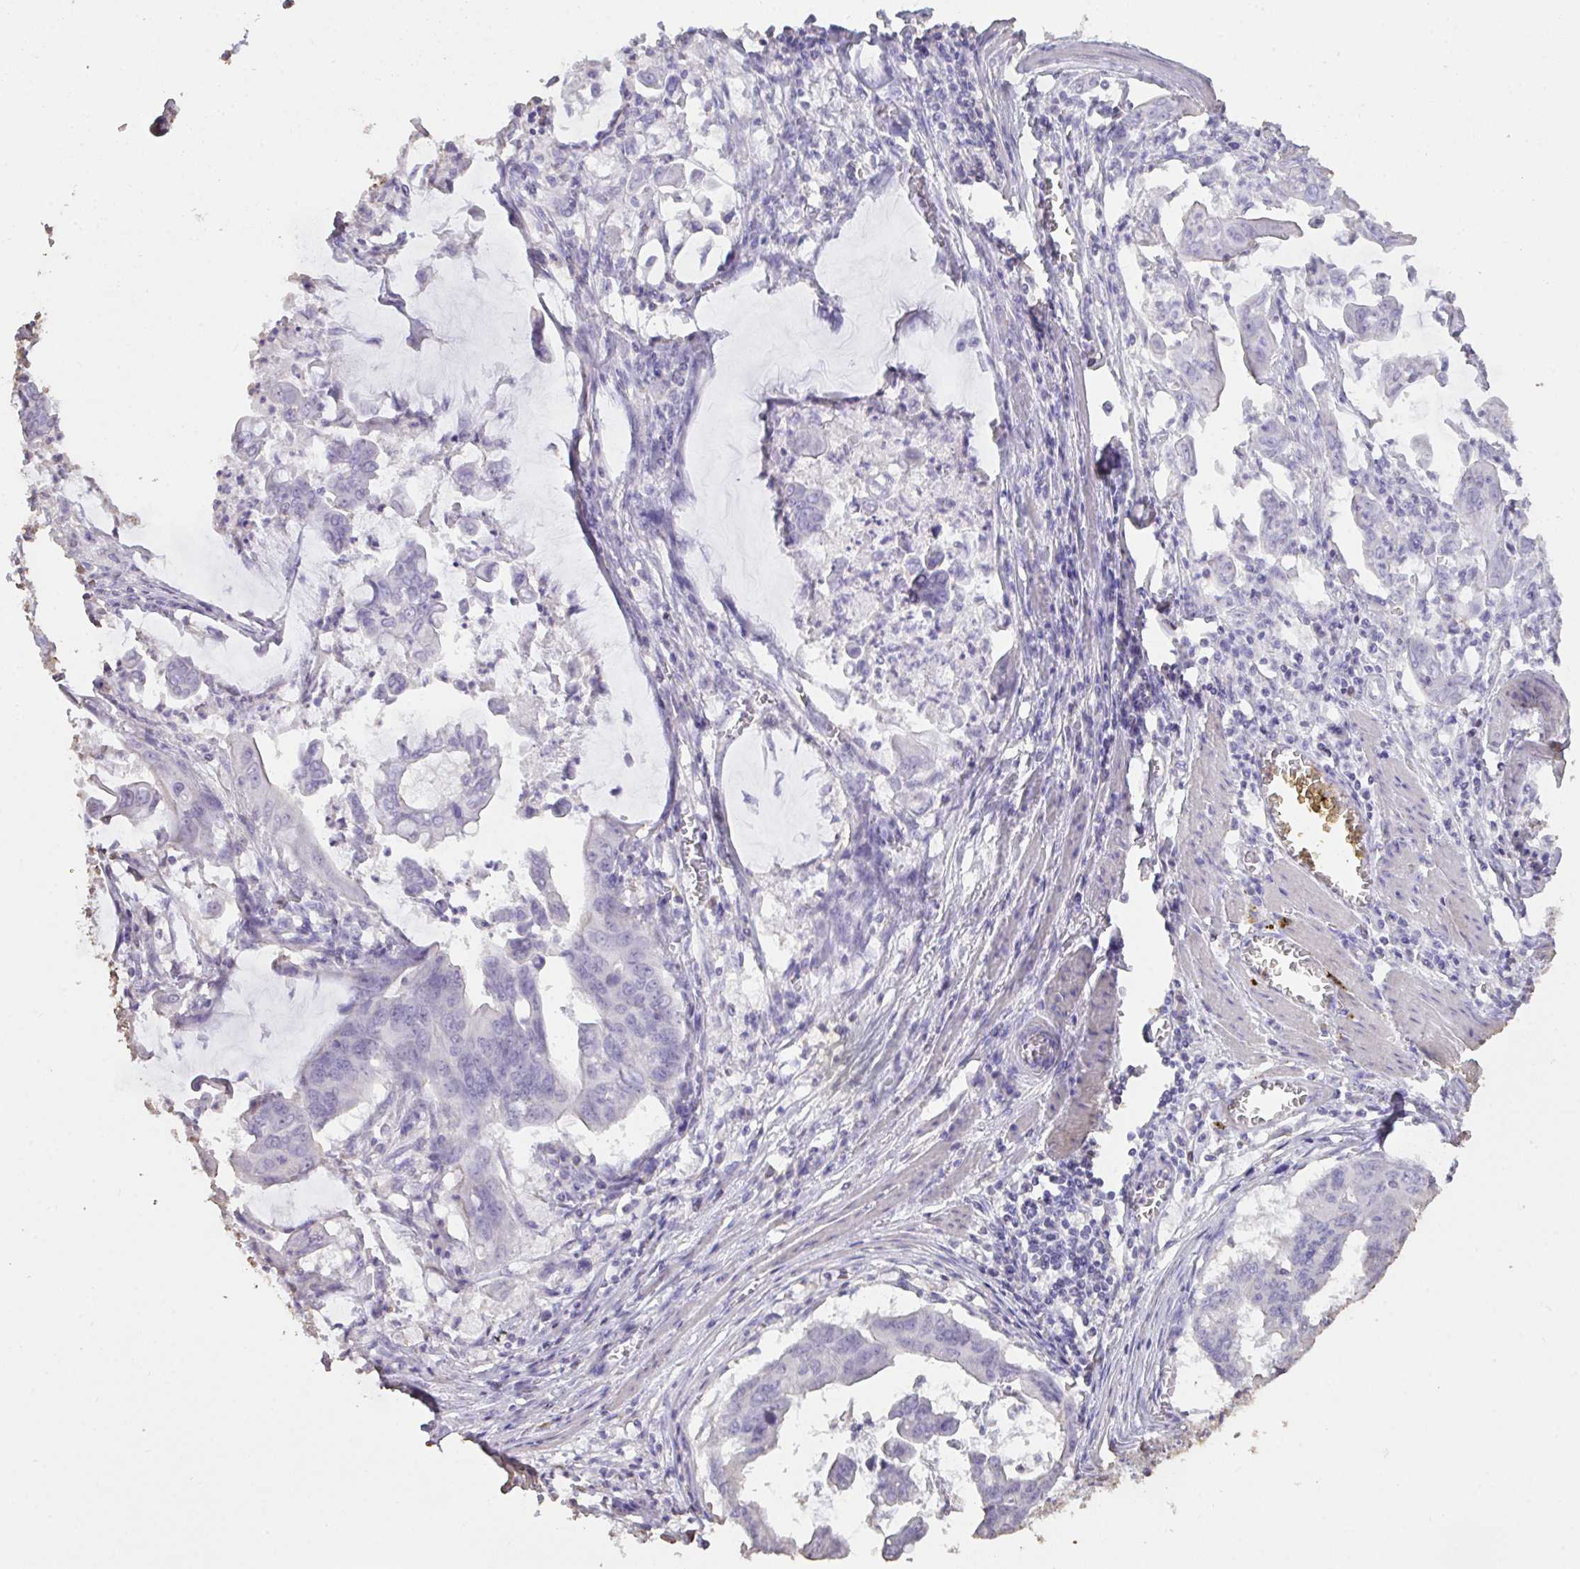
{"staining": {"intensity": "negative", "quantity": "none", "location": "none"}, "tissue": "stomach cancer", "cell_type": "Tumor cells", "image_type": "cancer", "snomed": [{"axis": "morphology", "description": "Adenocarcinoma, NOS"}, {"axis": "topography", "description": "Stomach, upper"}], "caption": "Stomach adenocarcinoma stained for a protein using immunohistochemistry shows no positivity tumor cells.", "gene": "IL23R", "patient": {"sex": "male", "age": 80}}